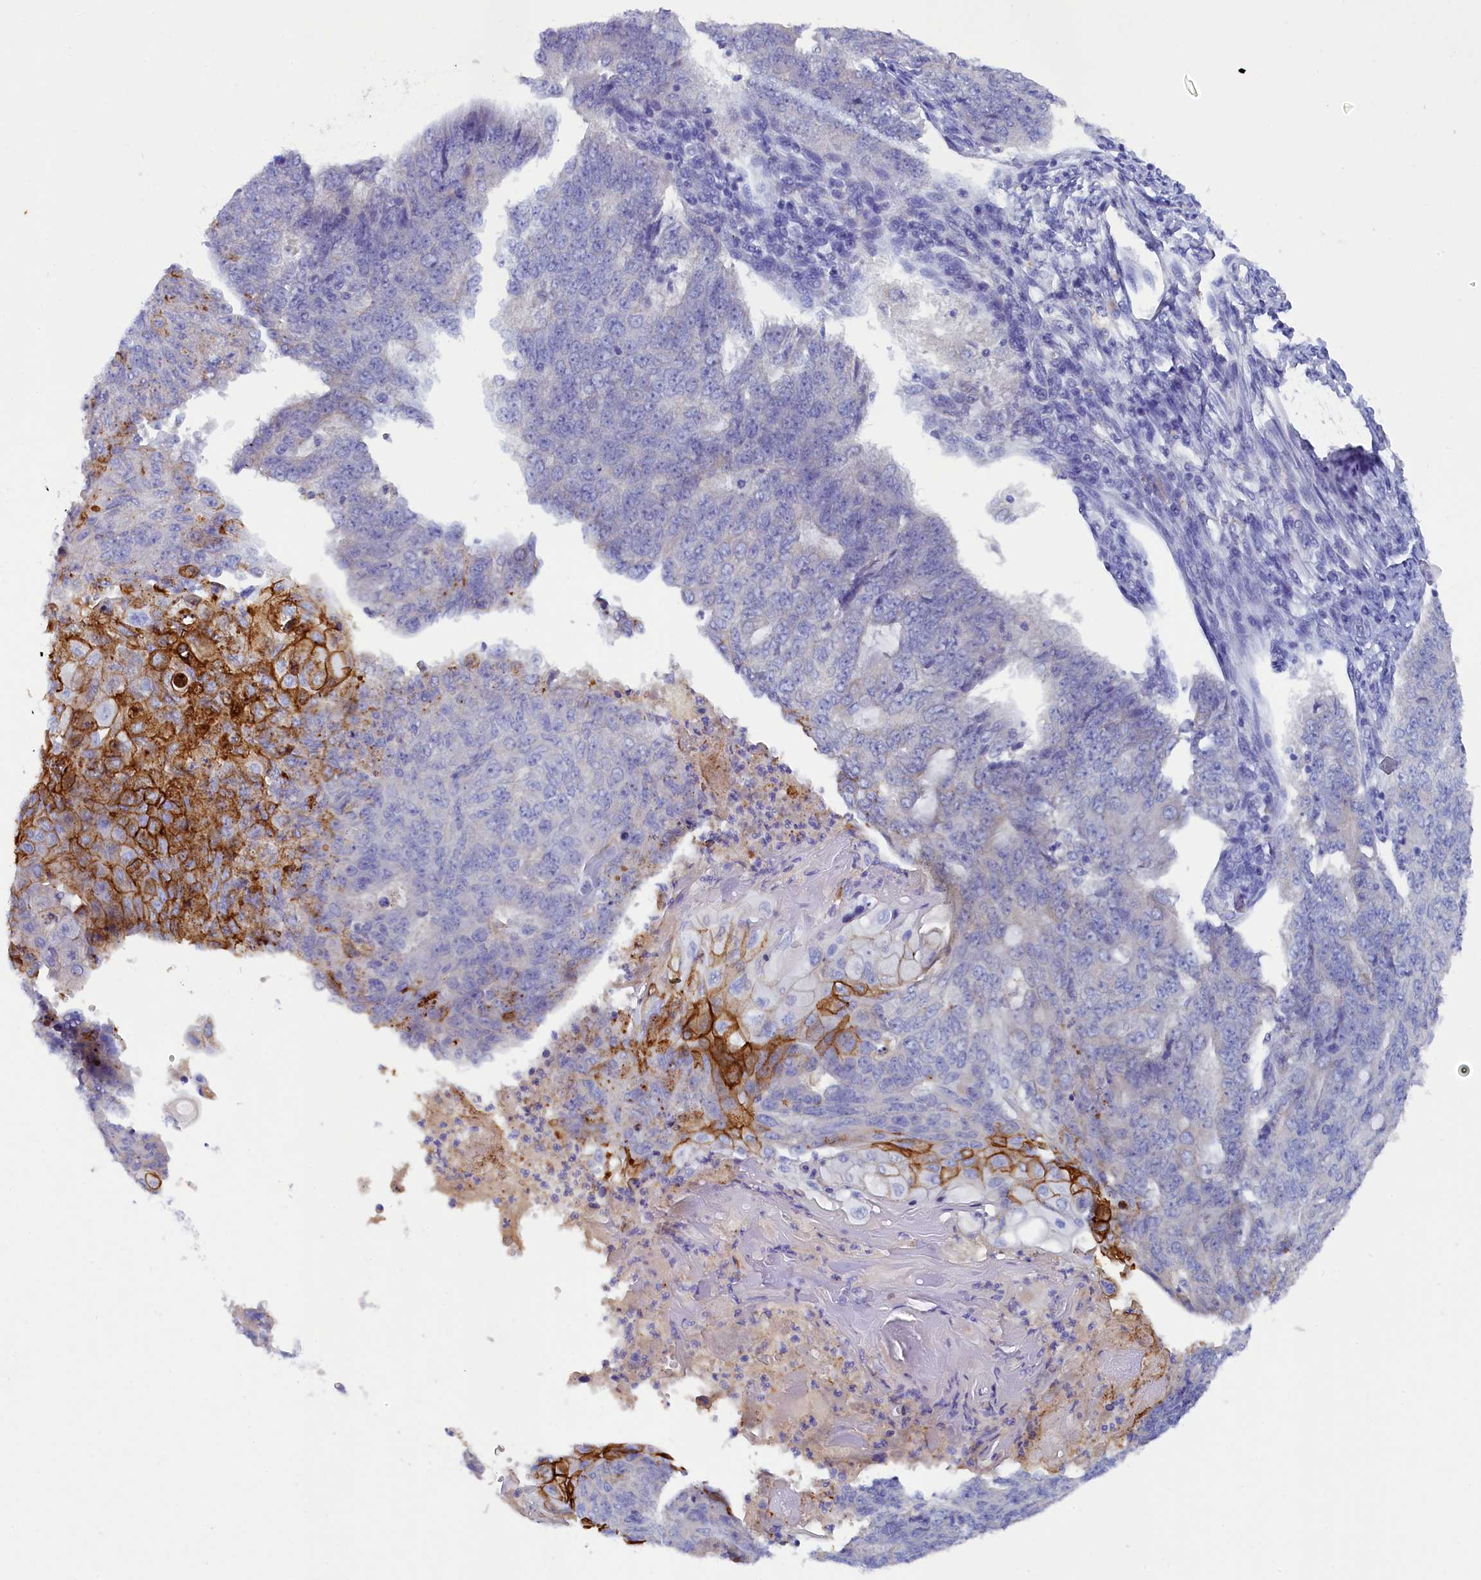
{"staining": {"intensity": "strong", "quantity": "<25%", "location": "cytoplasmic/membranous"}, "tissue": "endometrial cancer", "cell_type": "Tumor cells", "image_type": "cancer", "snomed": [{"axis": "morphology", "description": "Adenocarcinoma, NOS"}, {"axis": "topography", "description": "Endometrium"}], "caption": "Immunohistochemical staining of endometrial adenocarcinoma demonstrates medium levels of strong cytoplasmic/membranous expression in approximately <25% of tumor cells. (brown staining indicates protein expression, while blue staining denotes nuclei).", "gene": "MYADML2", "patient": {"sex": "female", "age": 32}}